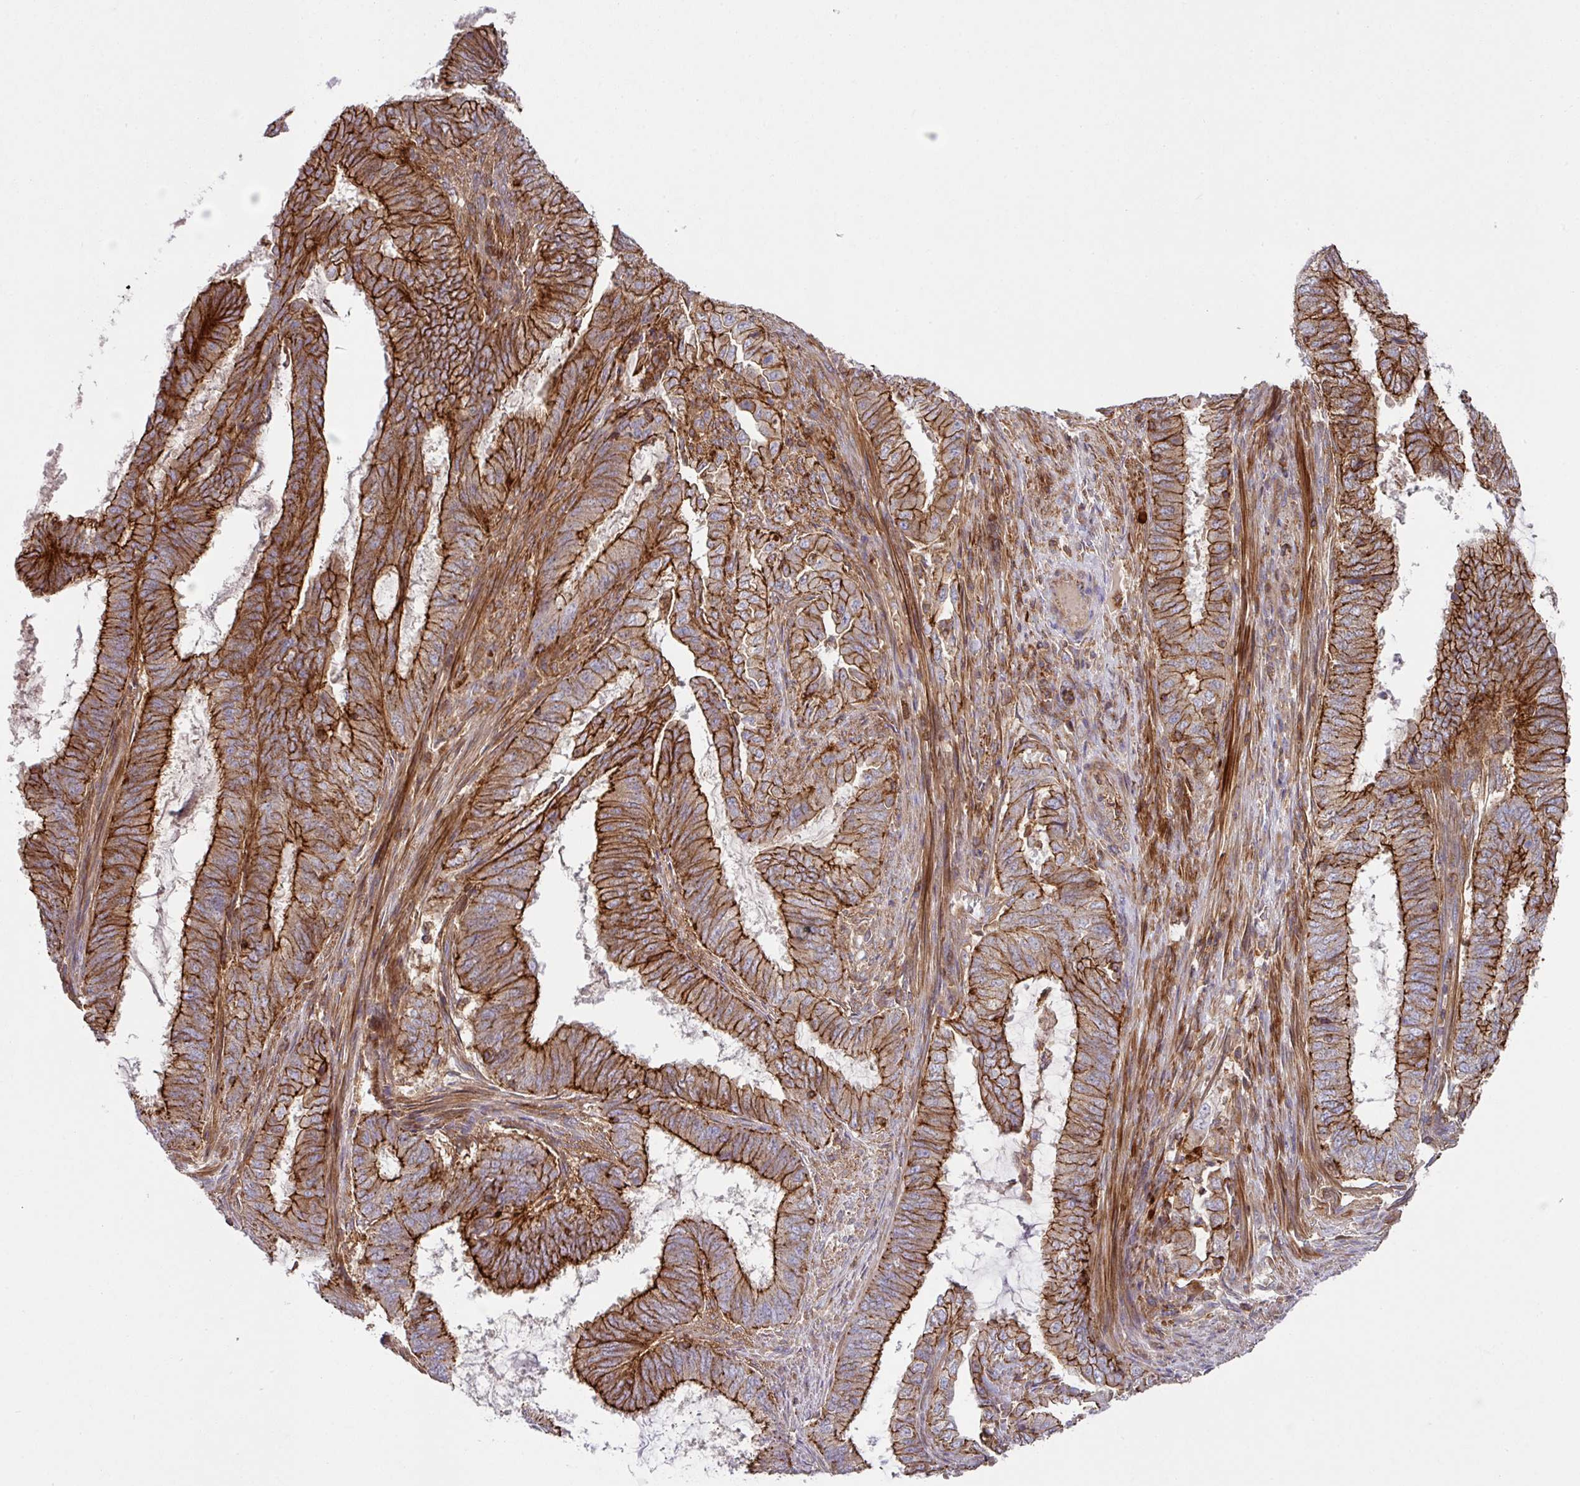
{"staining": {"intensity": "strong", "quantity": "25%-75%", "location": "cytoplasmic/membranous"}, "tissue": "endometrial cancer", "cell_type": "Tumor cells", "image_type": "cancer", "snomed": [{"axis": "morphology", "description": "Adenocarcinoma, NOS"}, {"axis": "topography", "description": "Endometrium"}], "caption": "Tumor cells demonstrate strong cytoplasmic/membranous expression in about 25%-75% of cells in endometrial adenocarcinoma.", "gene": "RIC1", "patient": {"sex": "female", "age": 51}}